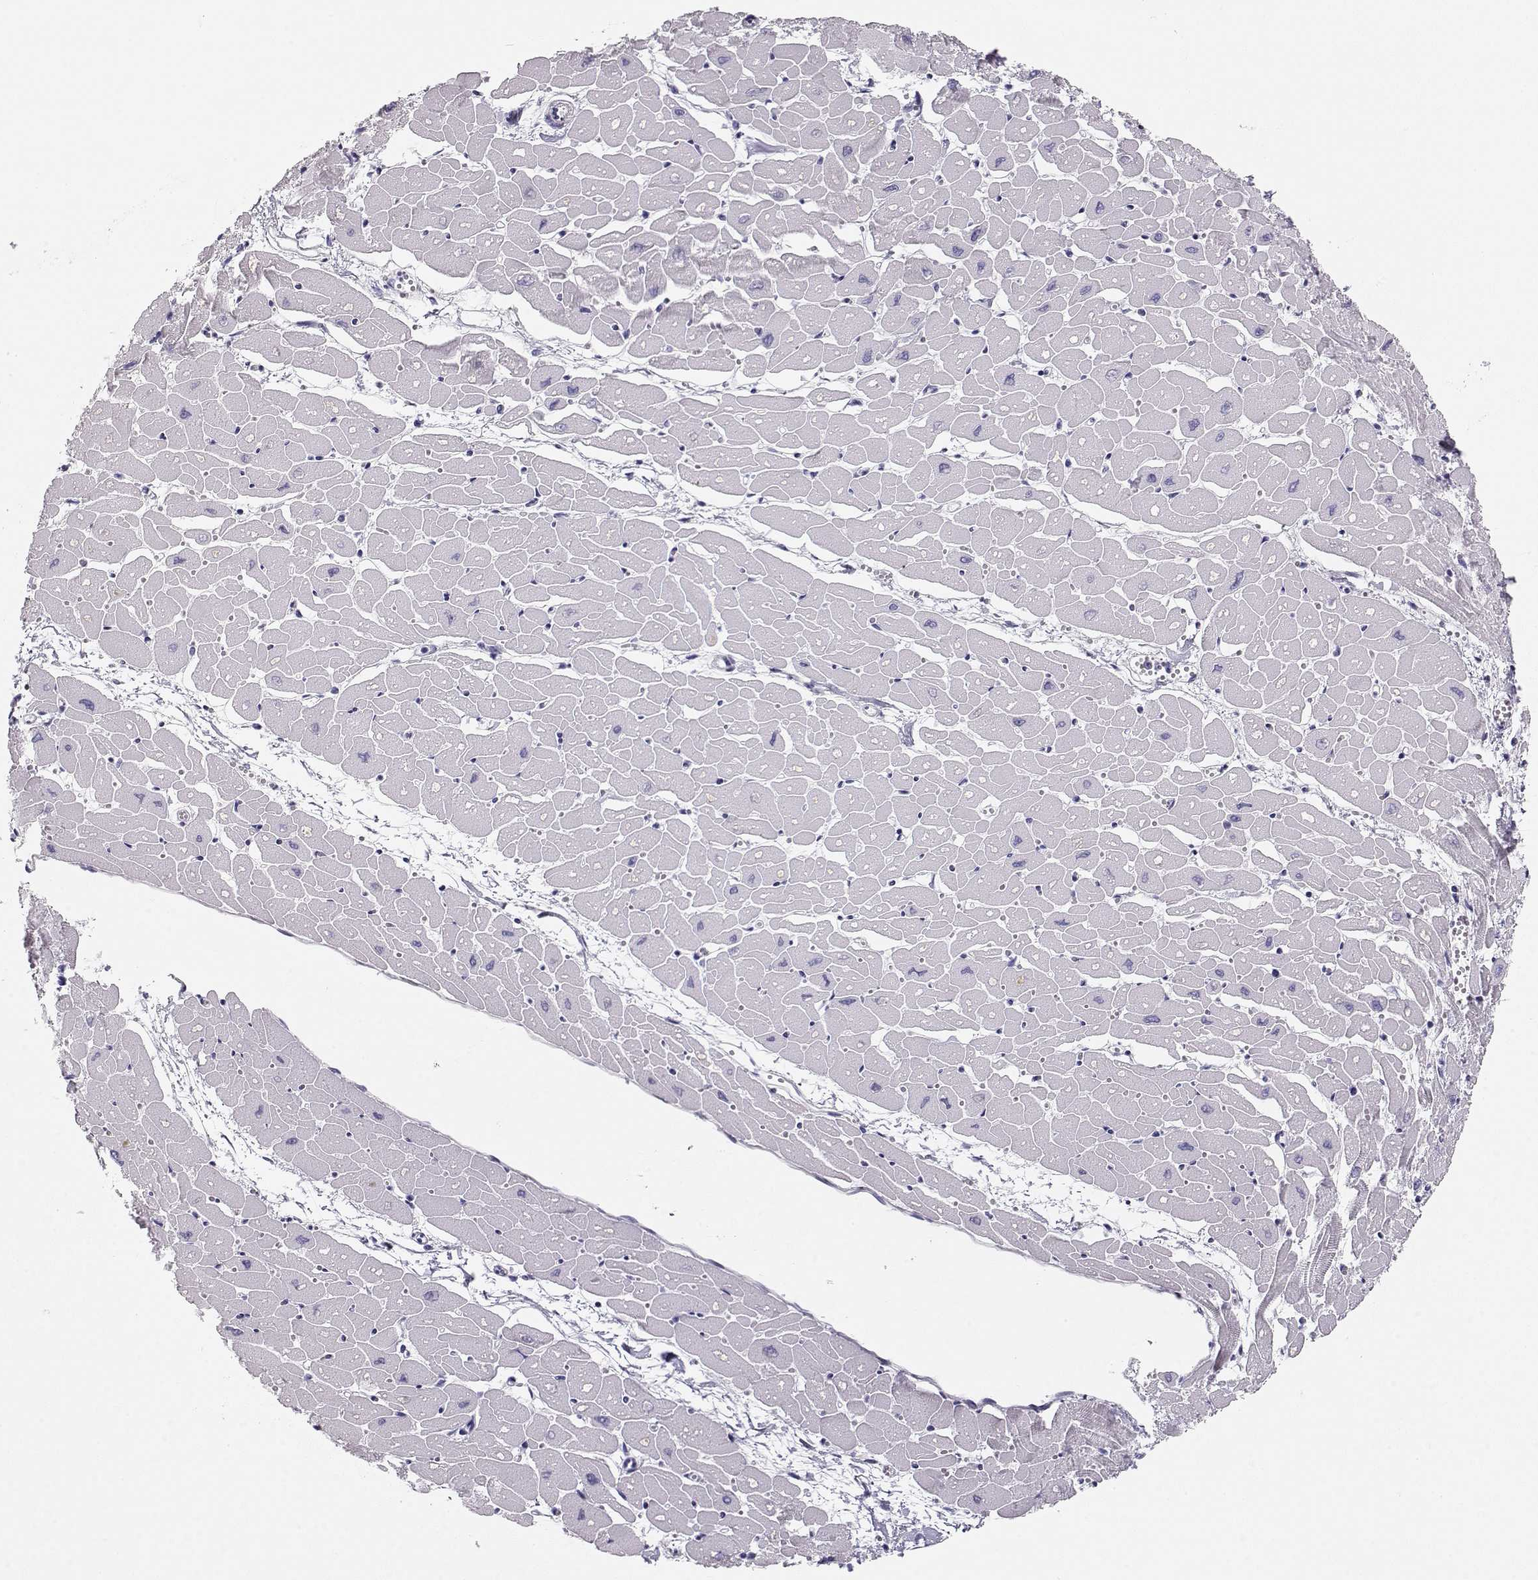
{"staining": {"intensity": "negative", "quantity": "none", "location": "none"}, "tissue": "heart muscle", "cell_type": "Cardiomyocytes", "image_type": "normal", "snomed": [{"axis": "morphology", "description": "Normal tissue, NOS"}, {"axis": "topography", "description": "Heart"}], "caption": "Protein analysis of normal heart muscle reveals no significant positivity in cardiomyocytes.", "gene": "MAGEC1", "patient": {"sex": "male", "age": 57}}